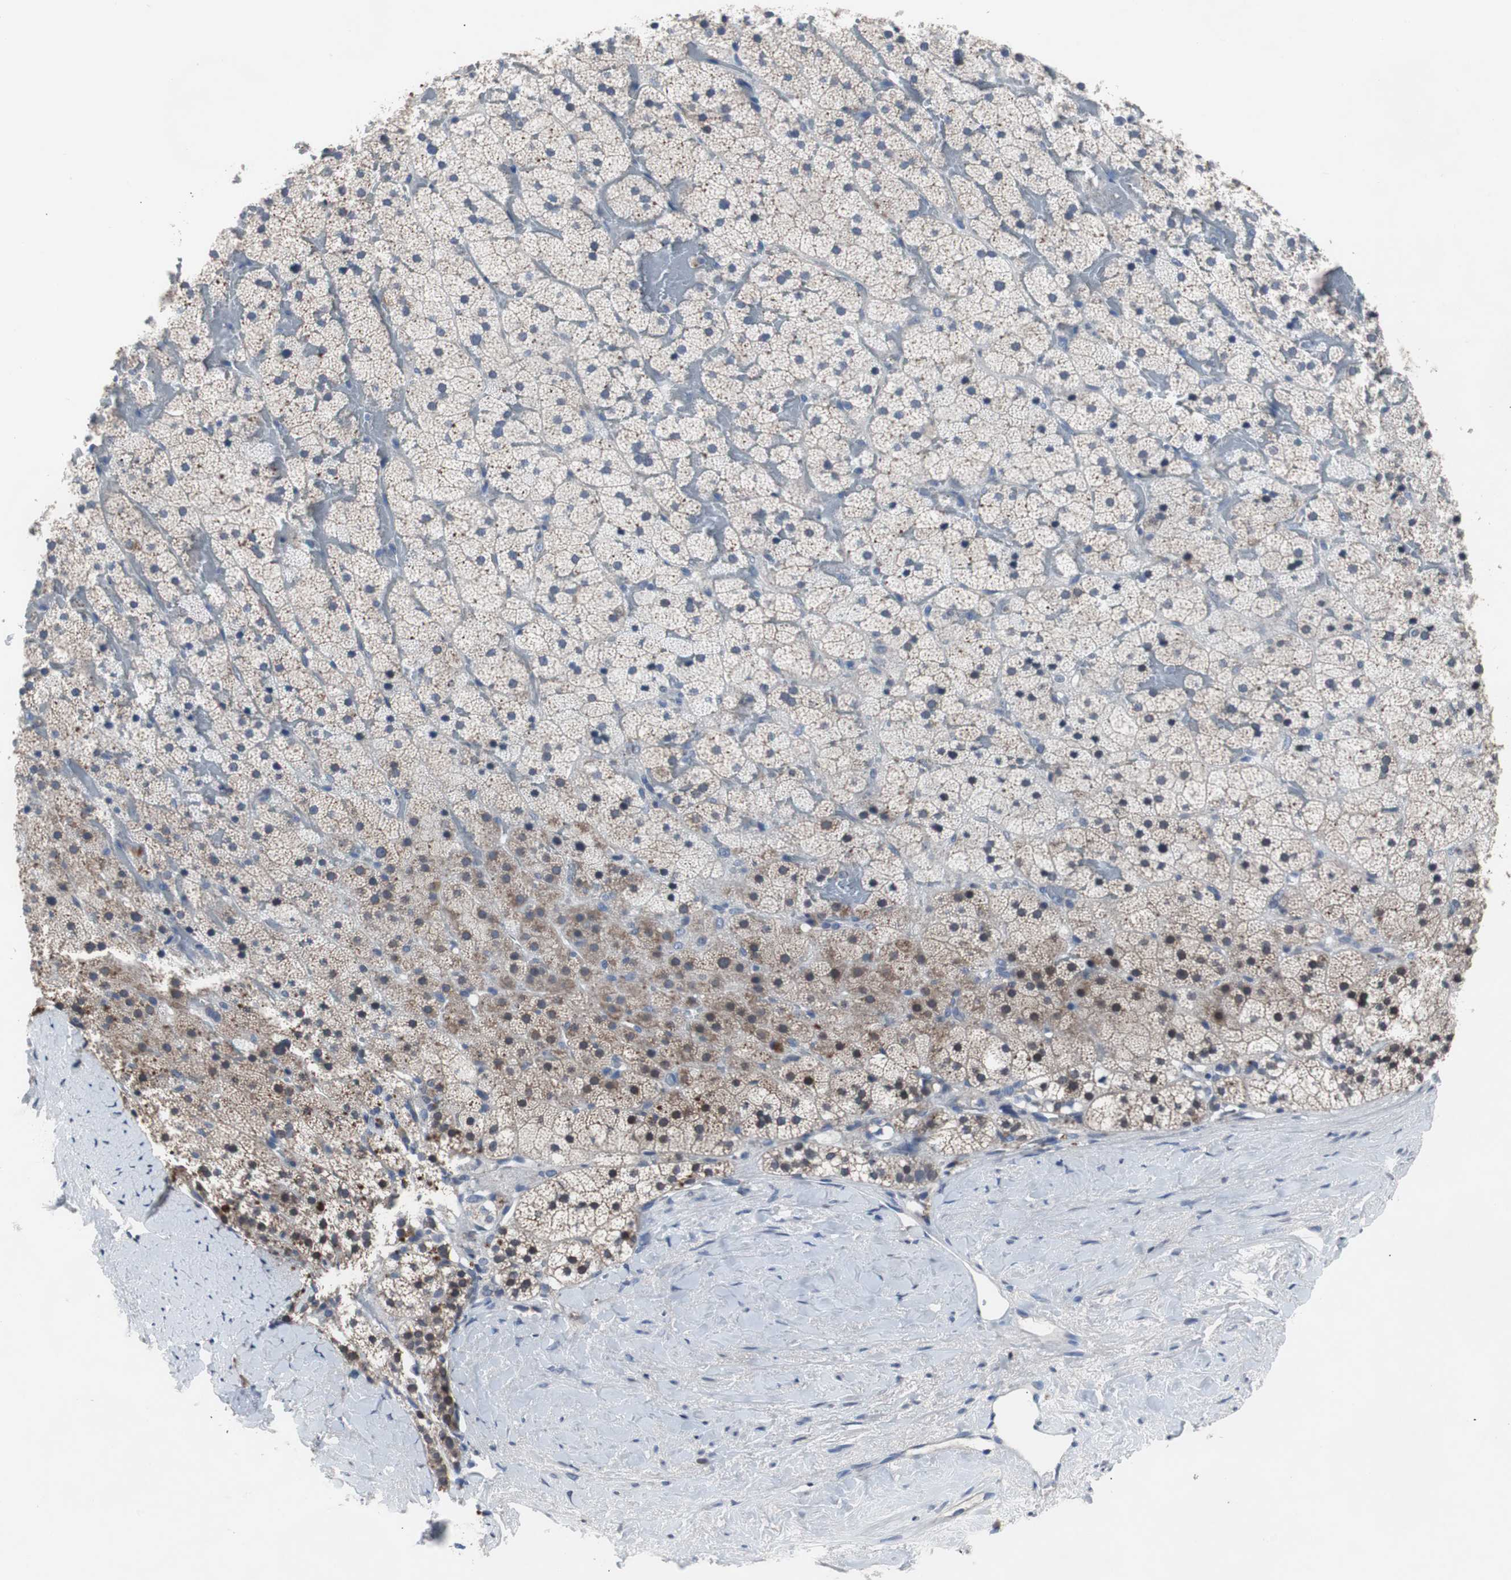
{"staining": {"intensity": "moderate", "quantity": "25%-75%", "location": "cytoplasmic/membranous,nuclear"}, "tissue": "adrenal gland", "cell_type": "Glandular cells", "image_type": "normal", "snomed": [{"axis": "morphology", "description": "Normal tissue, NOS"}, {"axis": "topography", "description": "Adrenal gland"}], "caption": "IHC photomicrograph of benign adrenal gland: human adrenal gland stained using immunohistochemistry (IHC) exhibits medium levels of moderate protein expression localized specifically in the cytoplasmic/membranous,nuclear of glandular cells, appearing as a cytoplasmic/membranous,nuclear brown color.", "gene": "RBM47", "patient": {"sex": "male", "age": 35}}